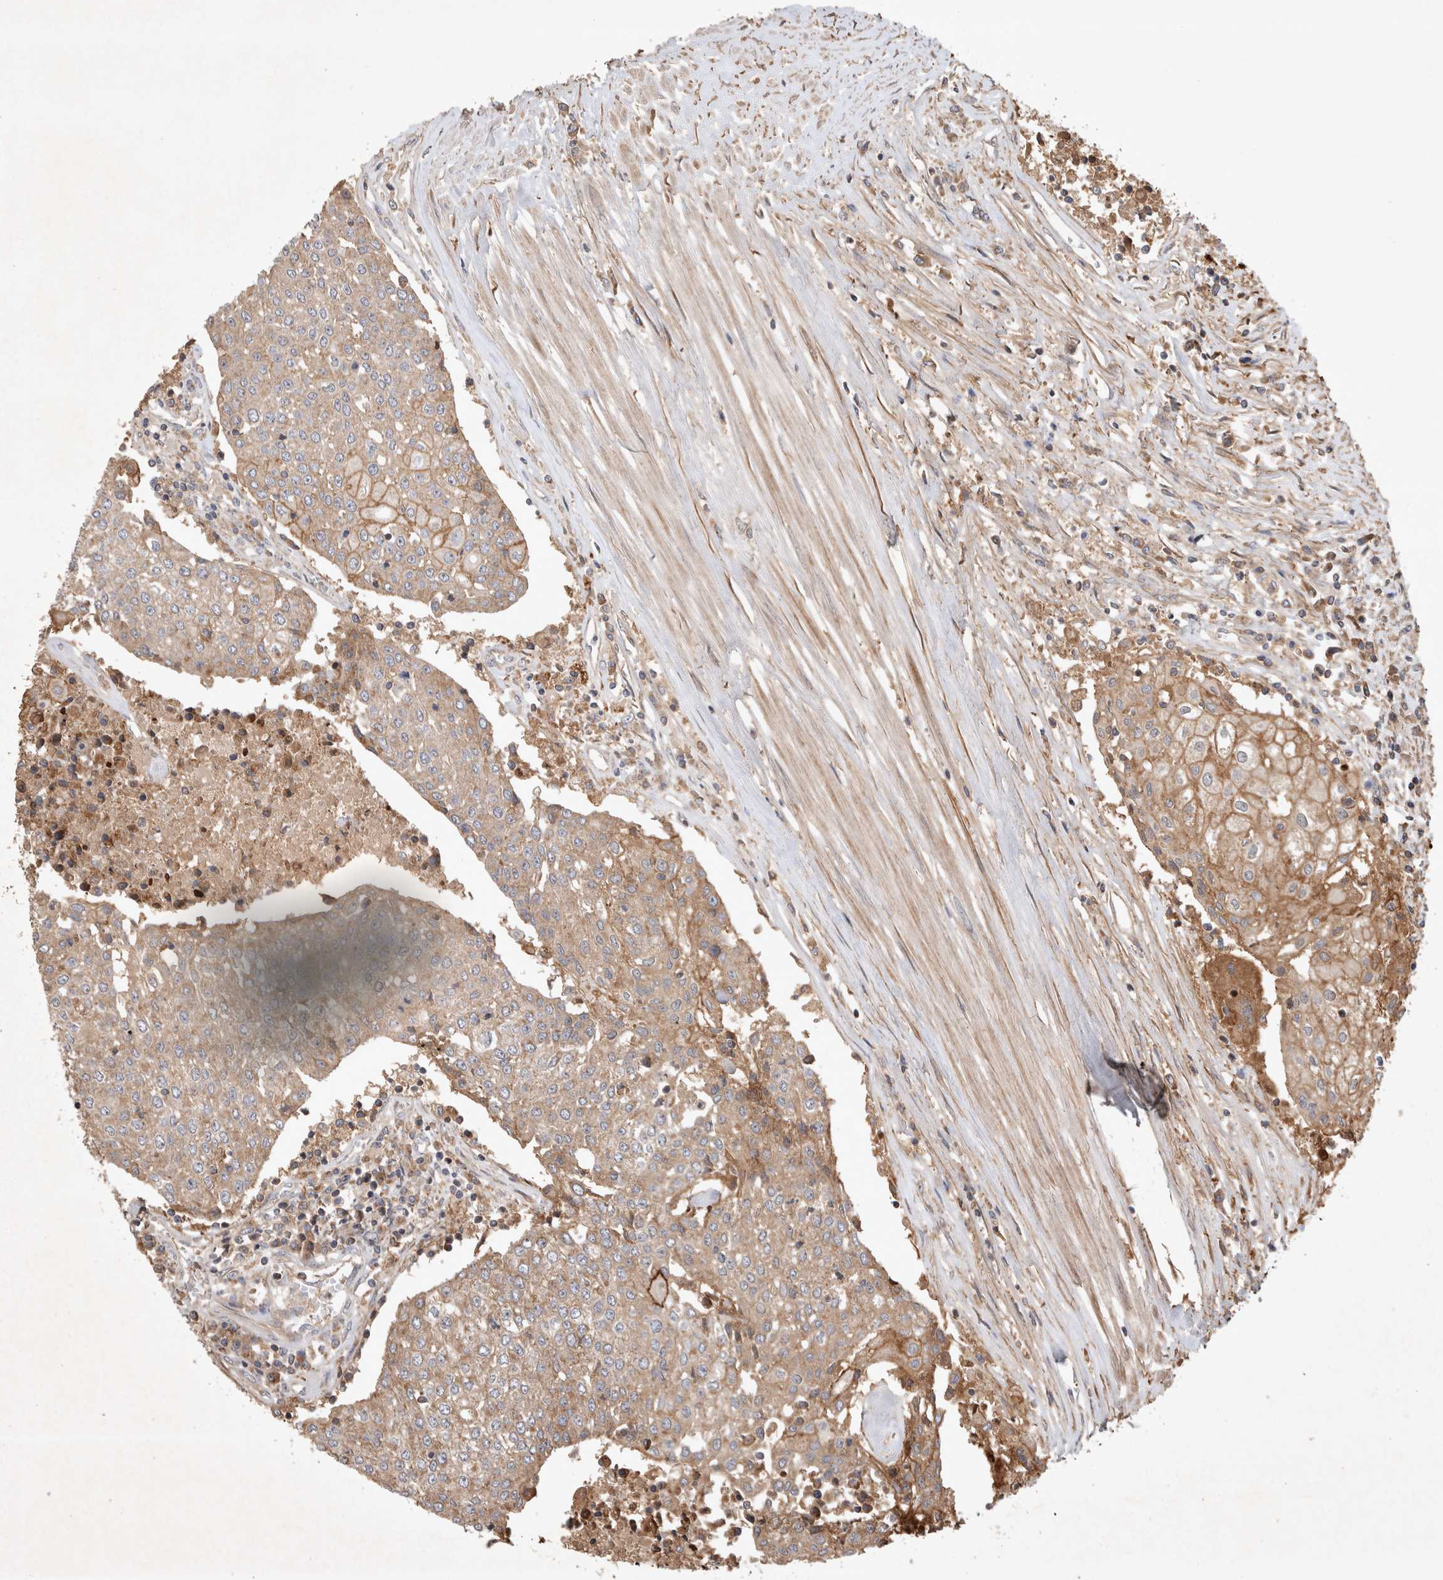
{"staining": {"intensity": "moderate", "quantity": "25%-75%", "location": "cytoplasmic/membranous"}, "tissue": "urothelial cancer", "cell_type": "Tumor cells", "image_type": "cancer", "snomed": [{"axis": "morphology", "description": "Urothelial carcinoma, High grade"}, {"axis": "topography", "description": "Urinary bladder"}], "caption": "This image demonstrates immunohistochemistry staining of human urothelial cancer, with medium moderate cytoplasmic/membranous positivity in about 25%-75% of tumor cells.", "gene": "SERAC1", "patient": {"sex": "female", "age": 85}}